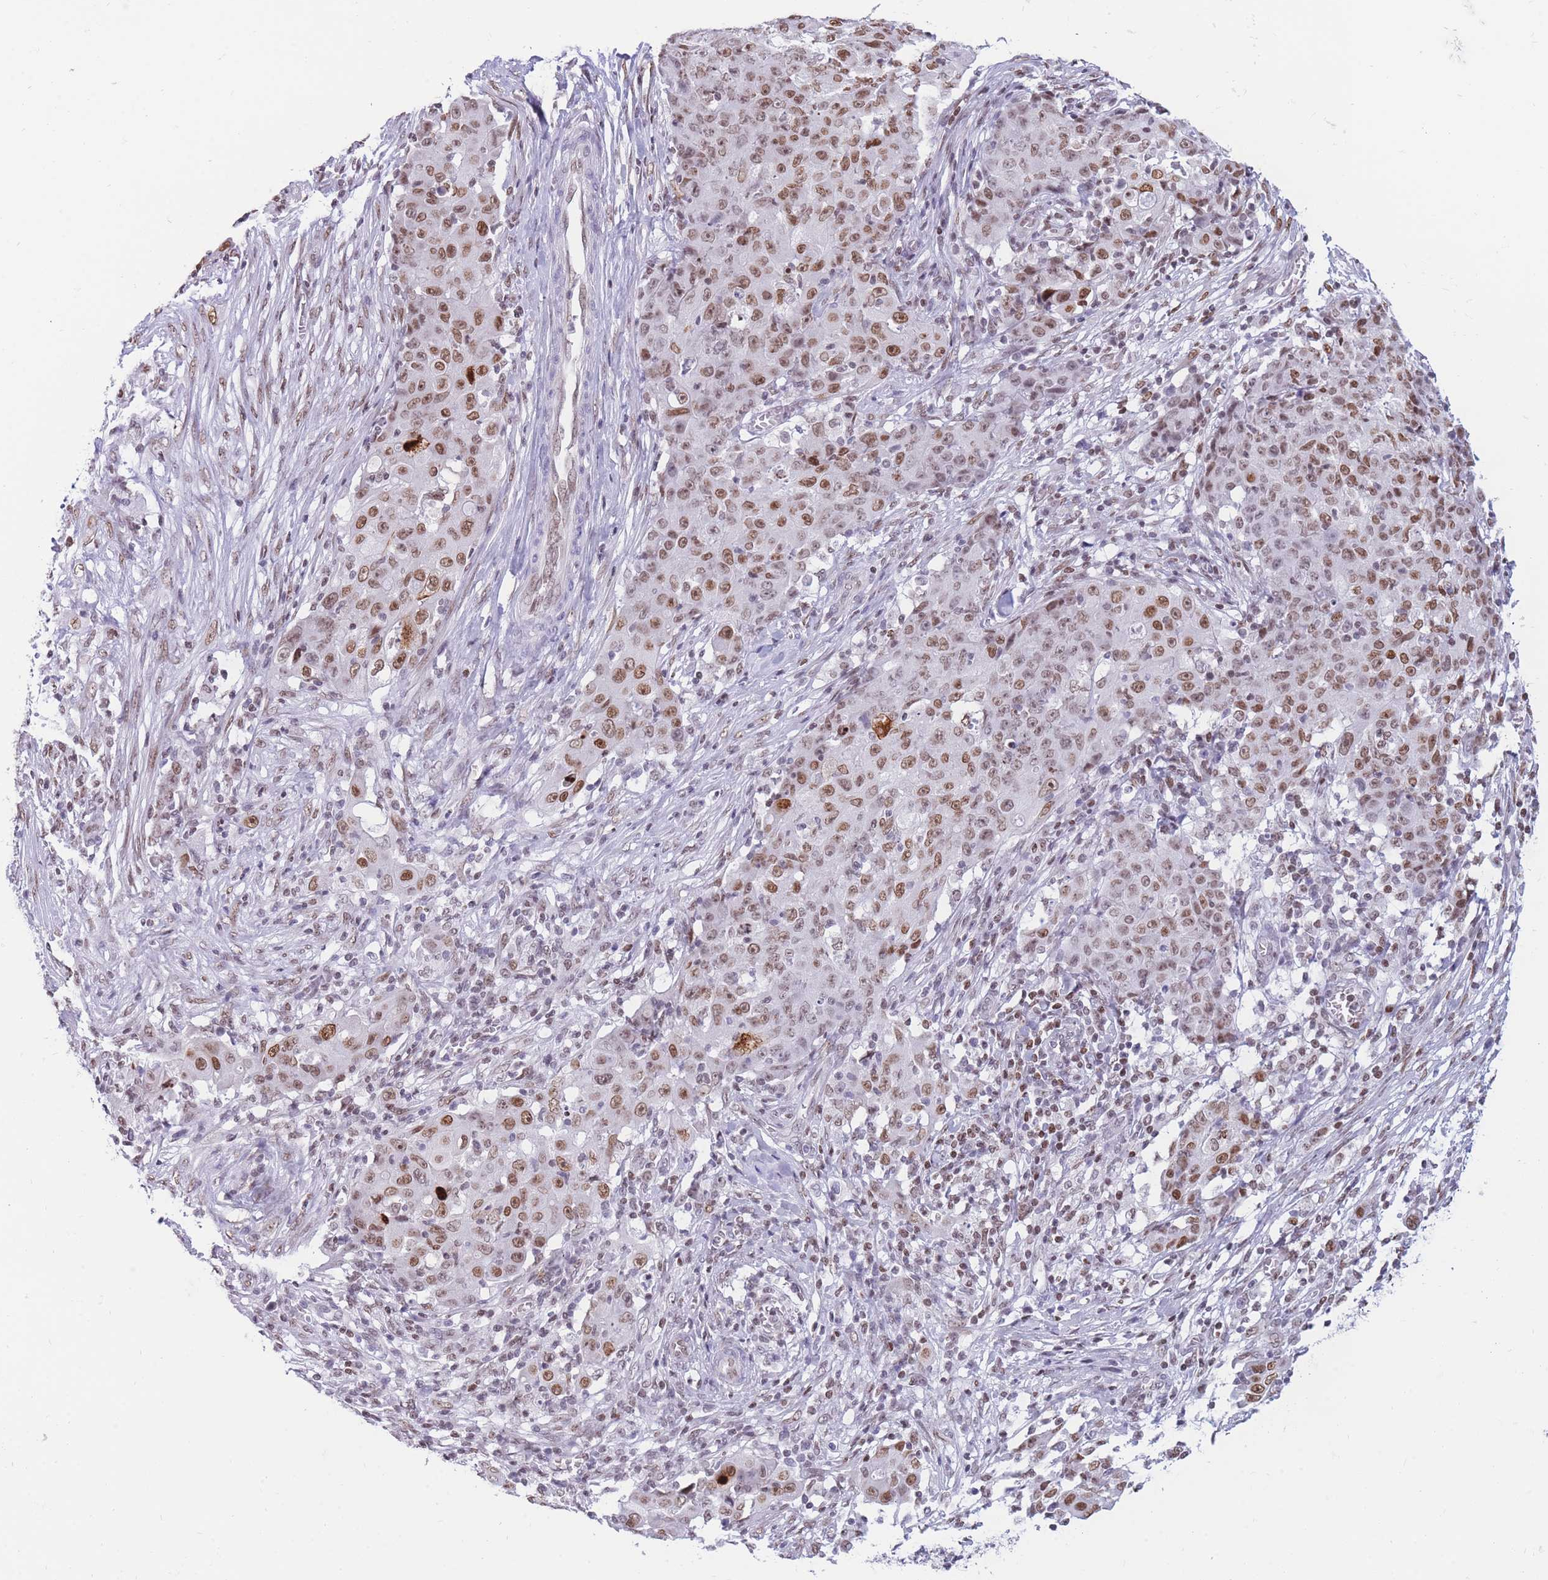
{"staining": {"intensity": "moderate", "quantity": ">75%", "location": "nuclear"}, "tissue": "ovarian cancer", "cell_type": "Tumor cells", "image_type": "cancer", "snomed": [{"axis": "morphology", "description": "Carcinoma, endometroid"}, {"axis": "topography", "description": "Ovary"}], "caption": "Ovarian endometroid carcinoma stained with IHC demonstrates moderate nuclear positivity in about >75% of tumor cells.", "gene": "HMGN1", "patient": {"sex": "female", "age": 42}}